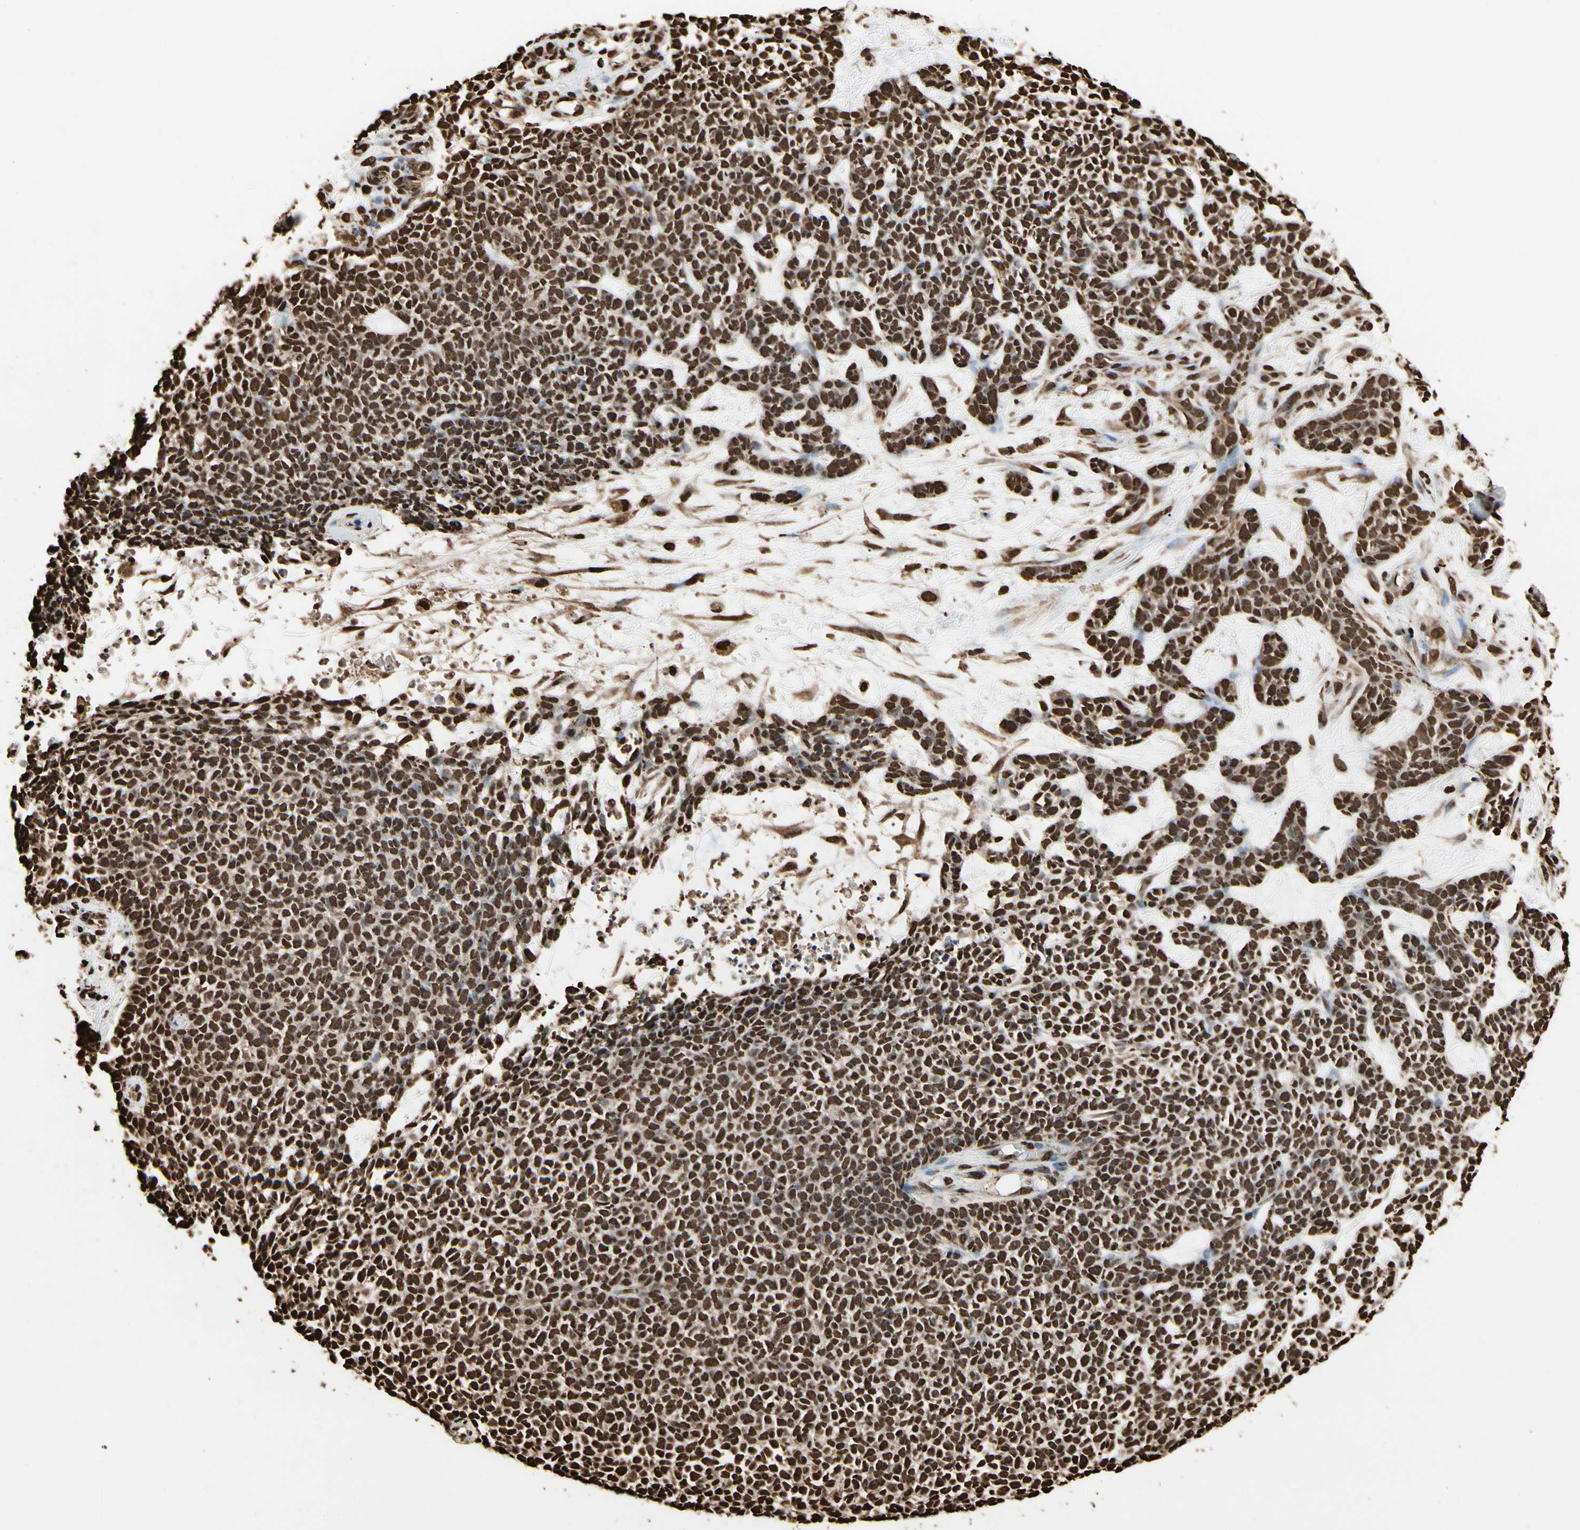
{"staining": {"intensity": "strong", "quantity": ">75%", "location": "cytoplasmic/membranous,nuclear"}, "tissue": "skin cancer", "cell_type": "Tumor cells", "image_type": "cancer", "snomed": [{"axis": "morphology", "description": "Basal cell carcinoma"}, {"axis": "topography", "description": "Skin"}], "caption": "This histopathology image shows immunohistochemistry (IHC) staining of skin cancer (basal cell carcinoma), with high strong cytoplasmic/membranous and nuclear expression in about >75% of tumor cells.", "gene": "HNRNPK", "patient": {"sex": "female", "age": 84}}